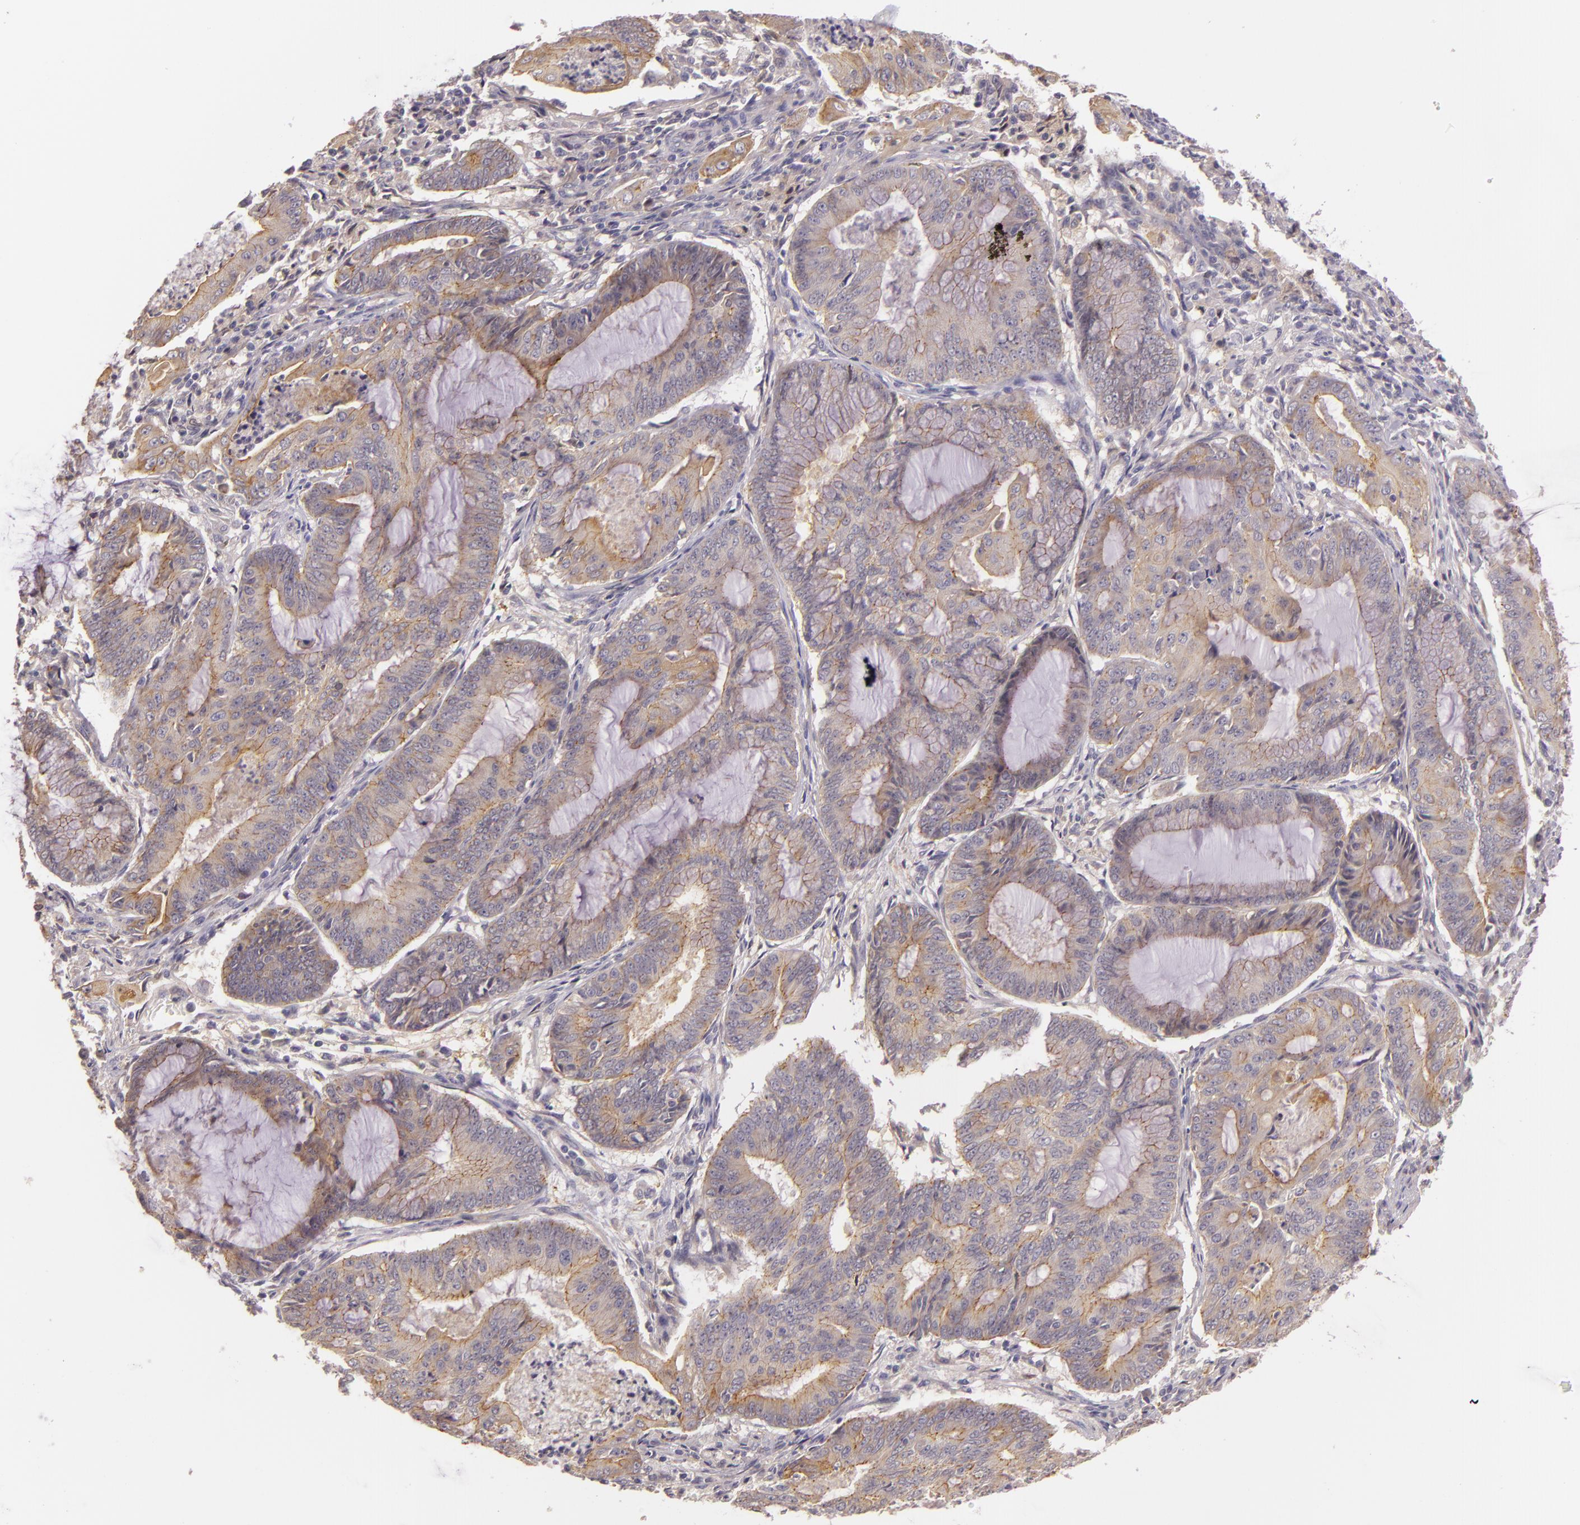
{"staining": {"intensity": "weak", "quantity": "25%-75%", "location": "cytoplasmic/membranous"}, "tissue": "endometrial cancer", "cell_type": "Tumor cells", "image_type": "cancer", "snomed": [{"axis": "morphology", "description": "Adenocarcinoma, NOS"}, {"axis": "topography", "description": "Endometrium"}], "caption": "A photomicrograph showing weak cytoplasmic/membranous staining in approximately 25%-75% of tumor cells in endometrial cancer (adenocarcinoma), as visualized by brown immunohistochemical staining.", "gene": "ARMH4", "patient": {"sex": "female", "age": 63}}